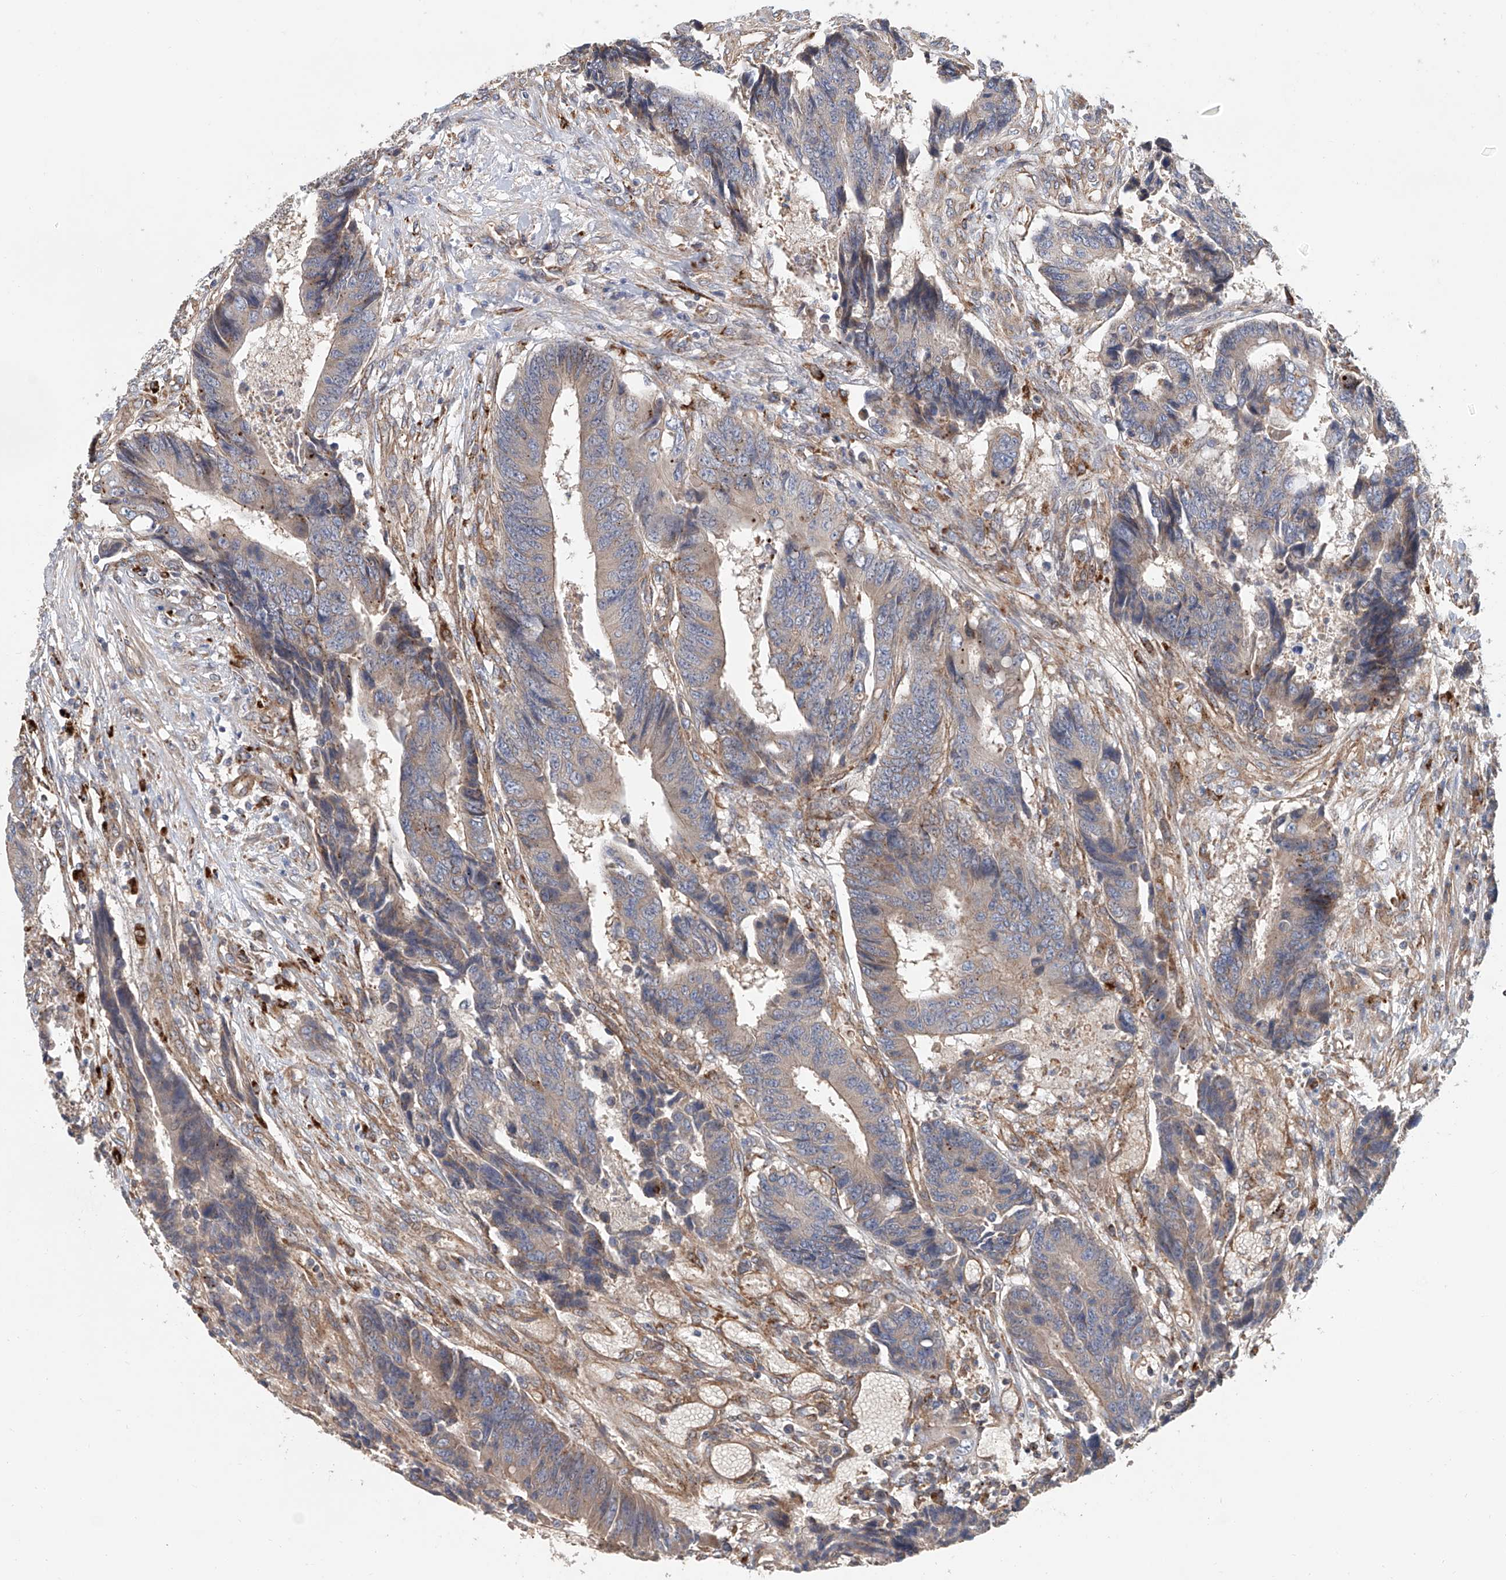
{"staining": {"intensity": "weak", "quantity": "25%-75%", "location": "cytoplasmic/membranous"}, "tissue": "colorectal cancer", "cell_type": "Tumor cells", "image_type": "cancer", "snomed": [{"axis": "morphology", "description": "Adenocarcinoma, NOS"}, {"axis": "topography", "description": "Rectum"}], "caption": "High-magnification brightfield microscopy of colorectal cancer (adenocarcinoma) stained with DAB (brown) and counterstained with hematoxylin (blue). tumor cells exhibit weak cytoplasmic/membranous expression is appreciated in about25%-75% of cells. (Stains: DAB in brown, nuclei in blue, Microscopy: brightfield microscopy at high magnification).", "gene": "HGSNAT", "patient": {"sex": "male", "age": 84}}